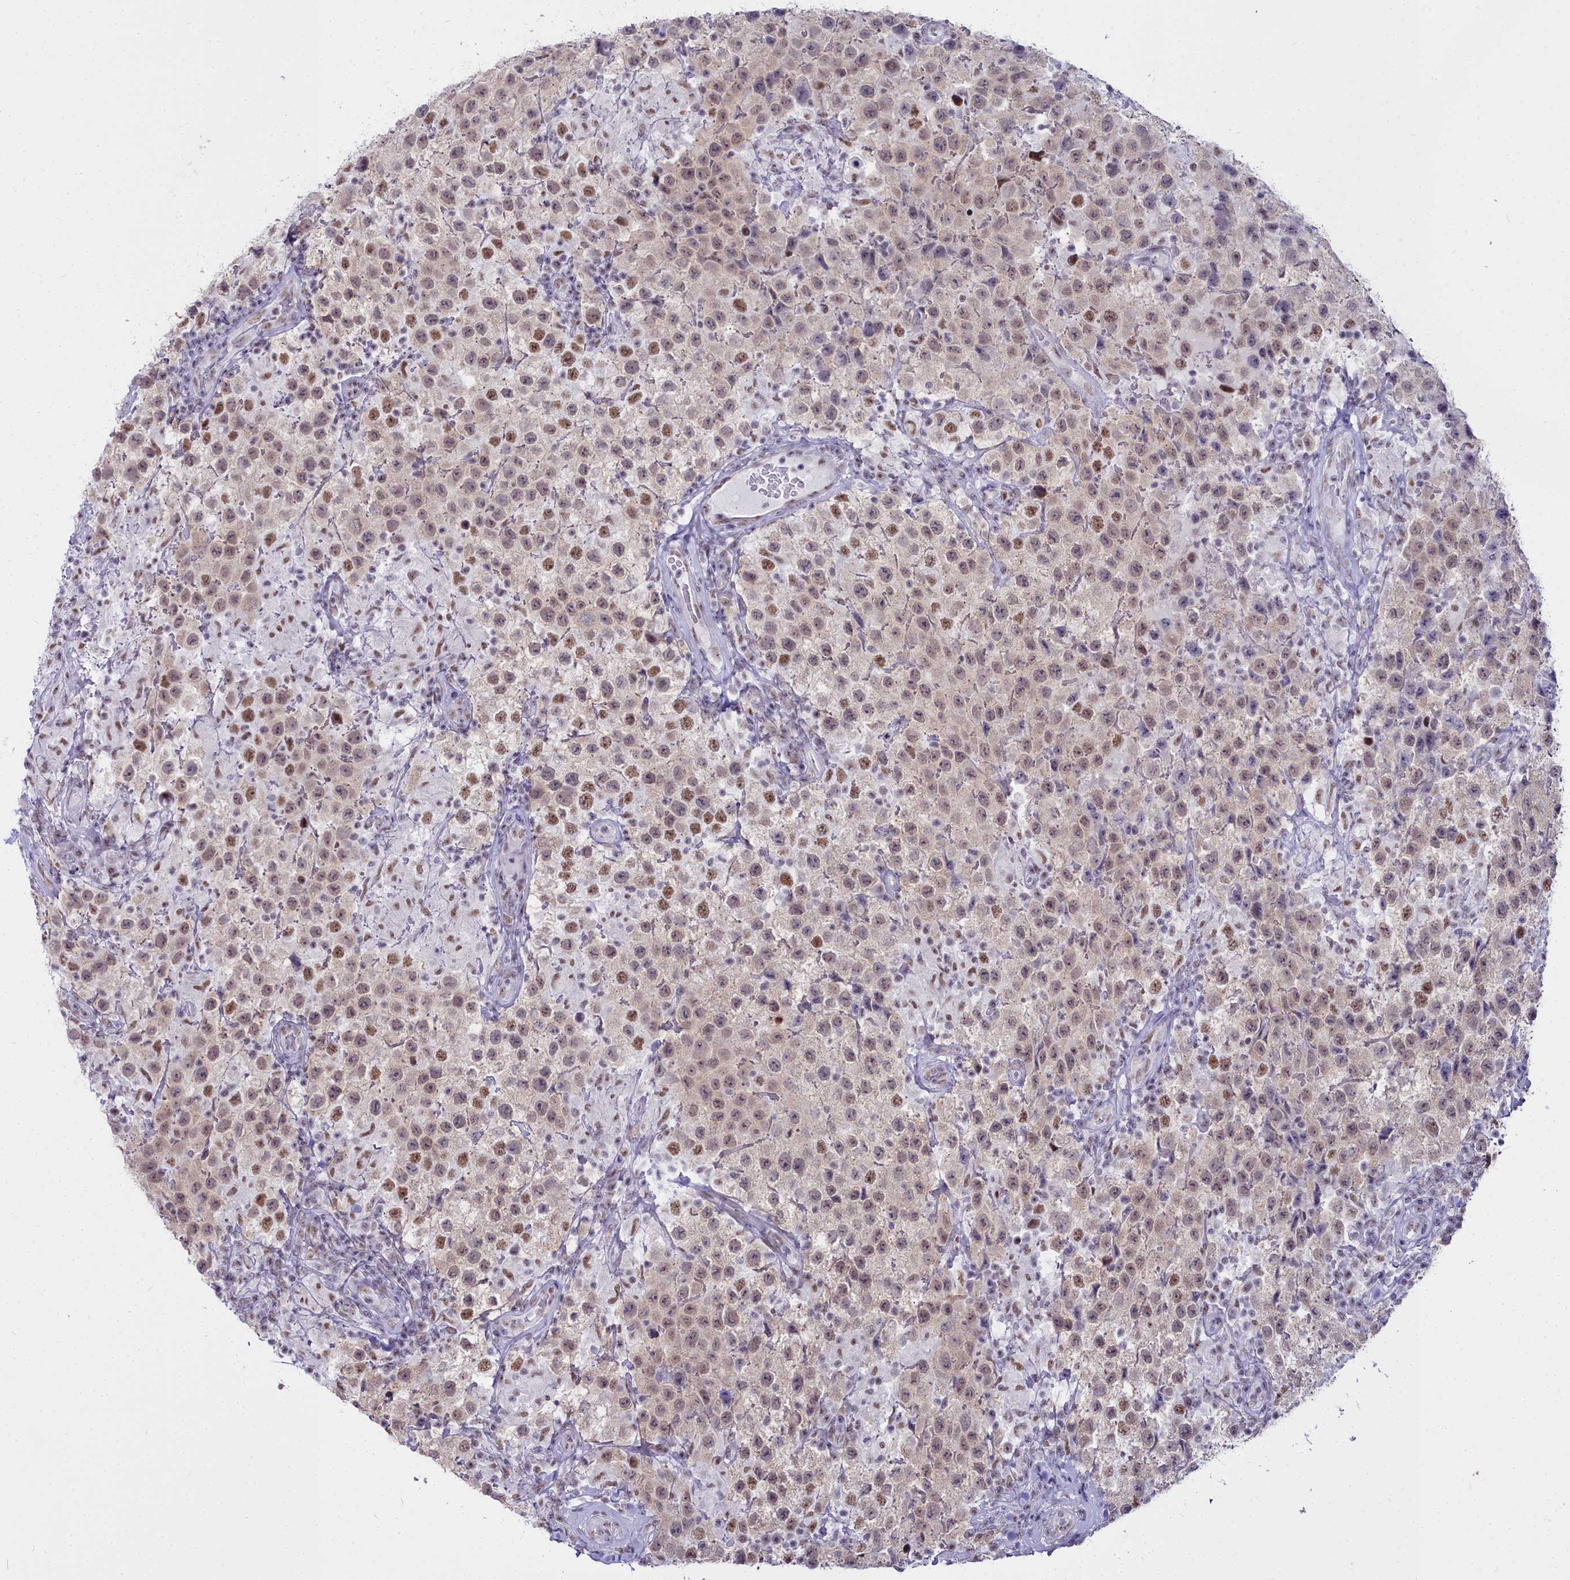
{"staining": {"intensity": "moderate", "quantity": "25%-75%", "location": "nuclear"}, "tissue": "testis cancer", "cell_type": "Tumor cells", "image_type": "cancer", "snomed": [{"axis": "morphology", "description": "Seminoma, NOS"}, {"axis": "morphology", "description": "Carcinoma, Embryonal, NOS"}, {"axis": "topography", "description": "Testis"}], "caption": "Tumor cells reveal medium levels of moderate nuclear staining in approximately 25%-75% of cells in human testis embryonal carcinoma. The protein of interest is shown in brown color, while the nuclei are stained blue.", "gene": "RBM12", "patient": {"sex": "male", "age": 41}}